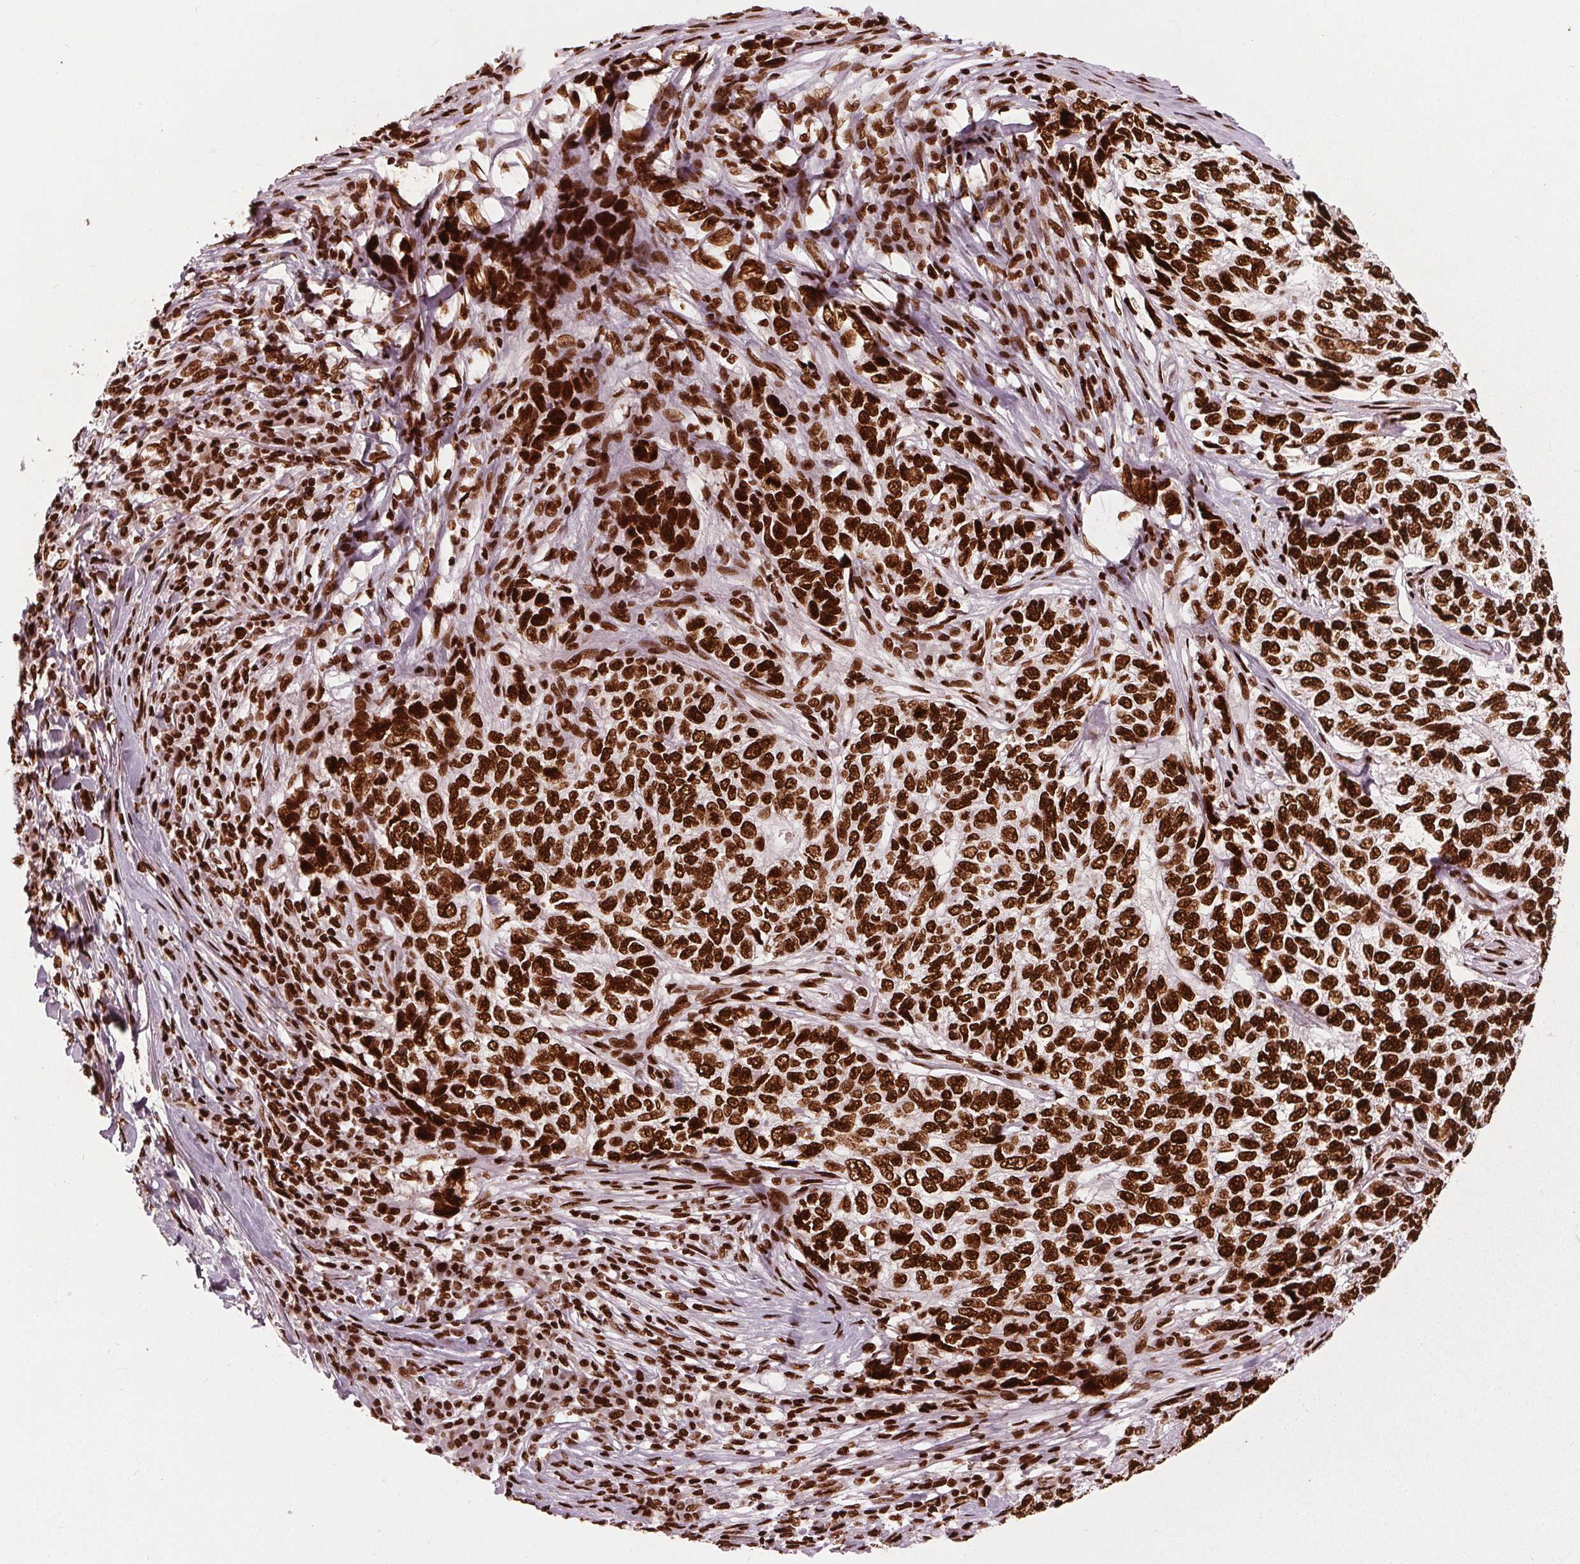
{"staining": {"intensity": "strong", "quantity": ">75%", "location": "nuclear"}, "tissue": "skin cancer", "cell_type": "Tumor cells", "image_type": "cancer", "snomed": [{"axis": "morphology", "description": "Basal cell carcinoma"}, {"axis": "topography", "description": "Skin"}], "caption": "Protein expression analysis of skin basal cell carcinoma shows strong nuclear positivity in approximately >75% of tumor cells. The staining was performed using DAB (3,3'-diaminobenzidine), with brown indicating positive protein expression. Nuclei are stained blue with hematoxylin.", "gene": "BRD4", "patient": {"sex": "female", "age": 65}}